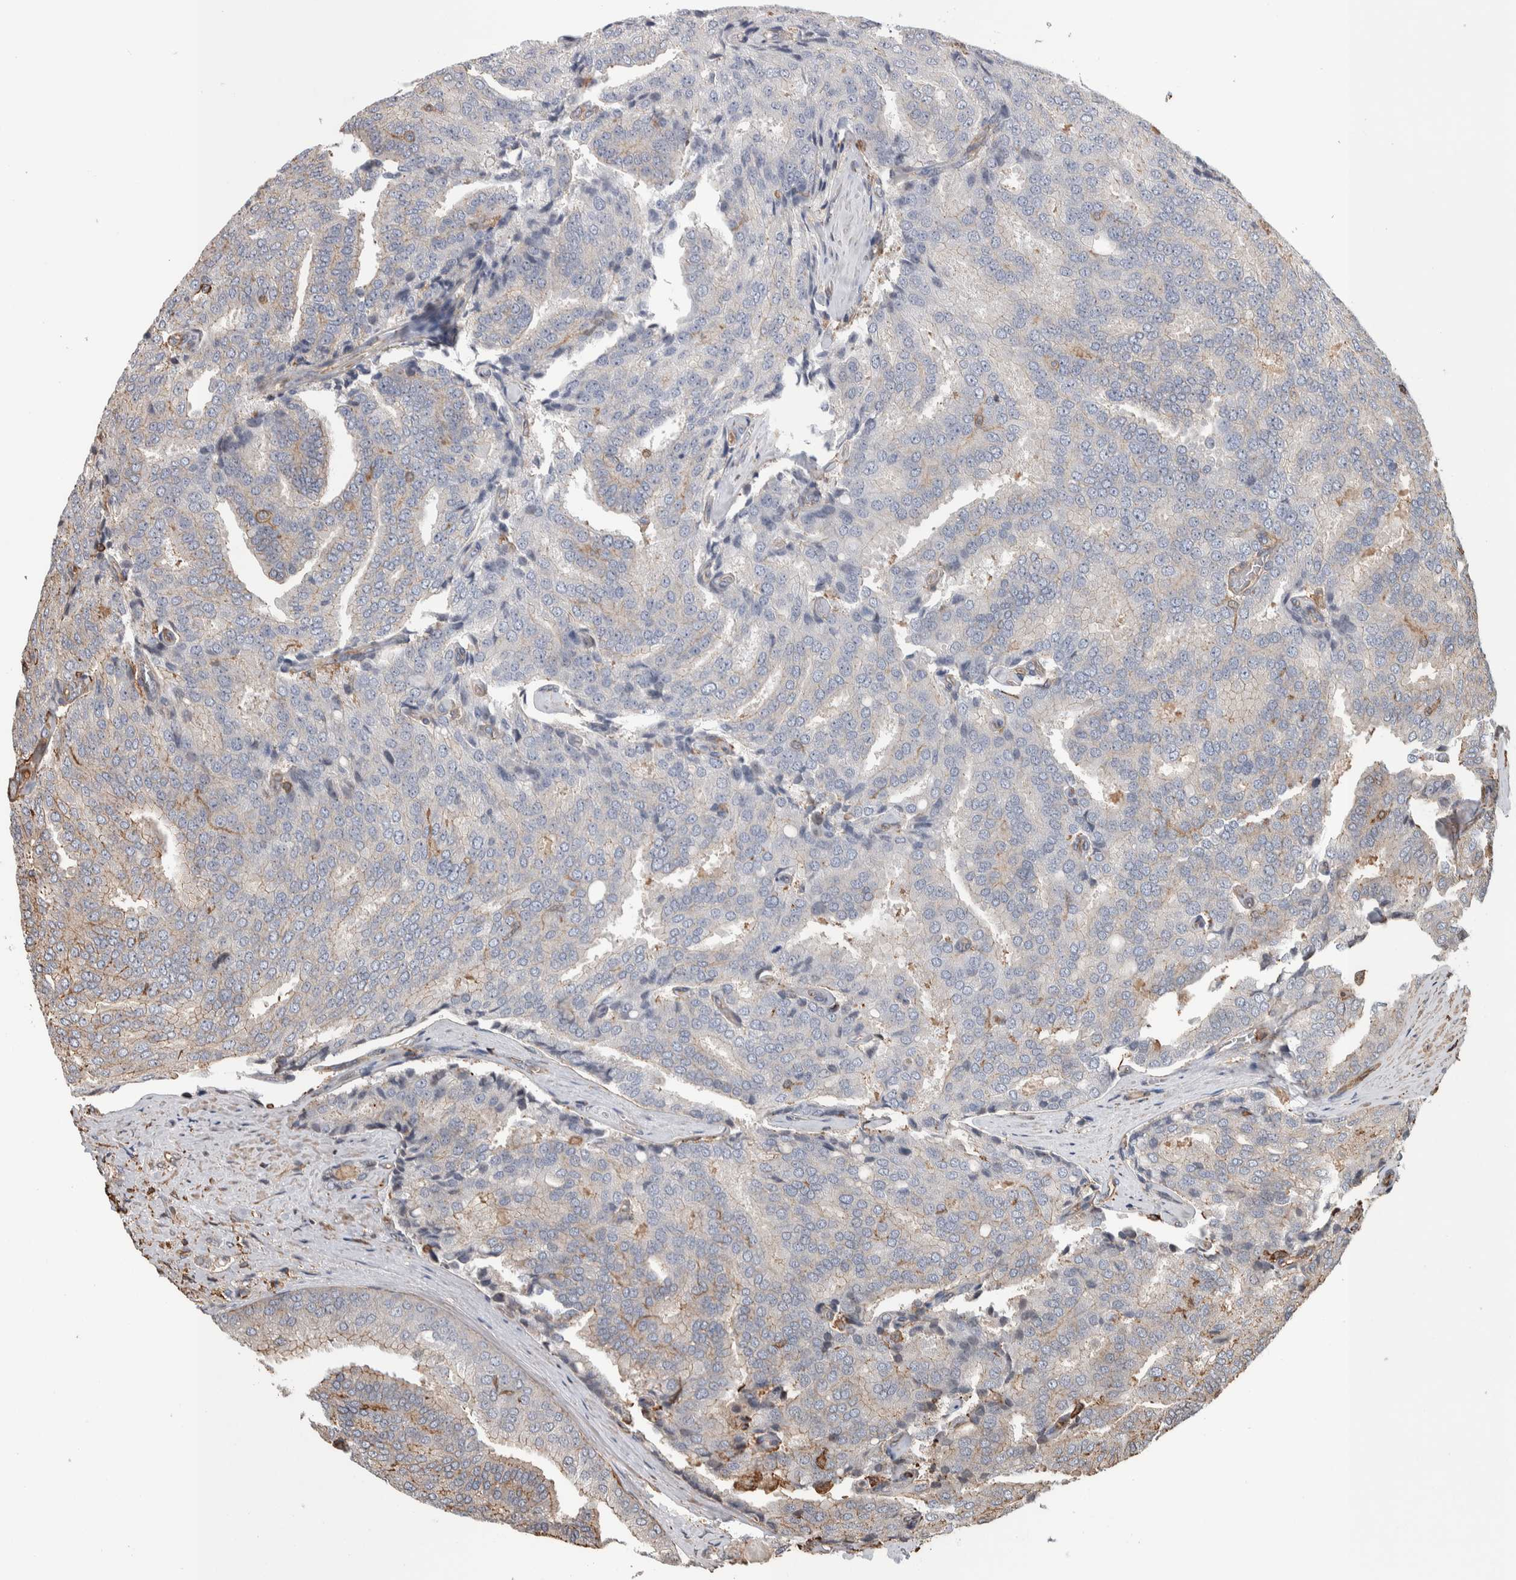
{"staining": {"intensity": "moderate", "quantity": "<25%", "location": "cytoplasmic/membranous"}, "tissue": "prostate cancer", "cell_type": "Tumor cells", "image_type": "cancer", "snomed": [{"axis": "morphology", "description": "Adenocarcinoma, High grade"}, {"axis": "topography", "description": "Prostate"}], "caption": "Prostate cancer stained for a protein (brown) demonstrates moderate cytoplasmic/membranous positive positivity in about <25% of tumor cells.", "gene": "ENPP2", "patient": {"sex": "male", "age": 50}}